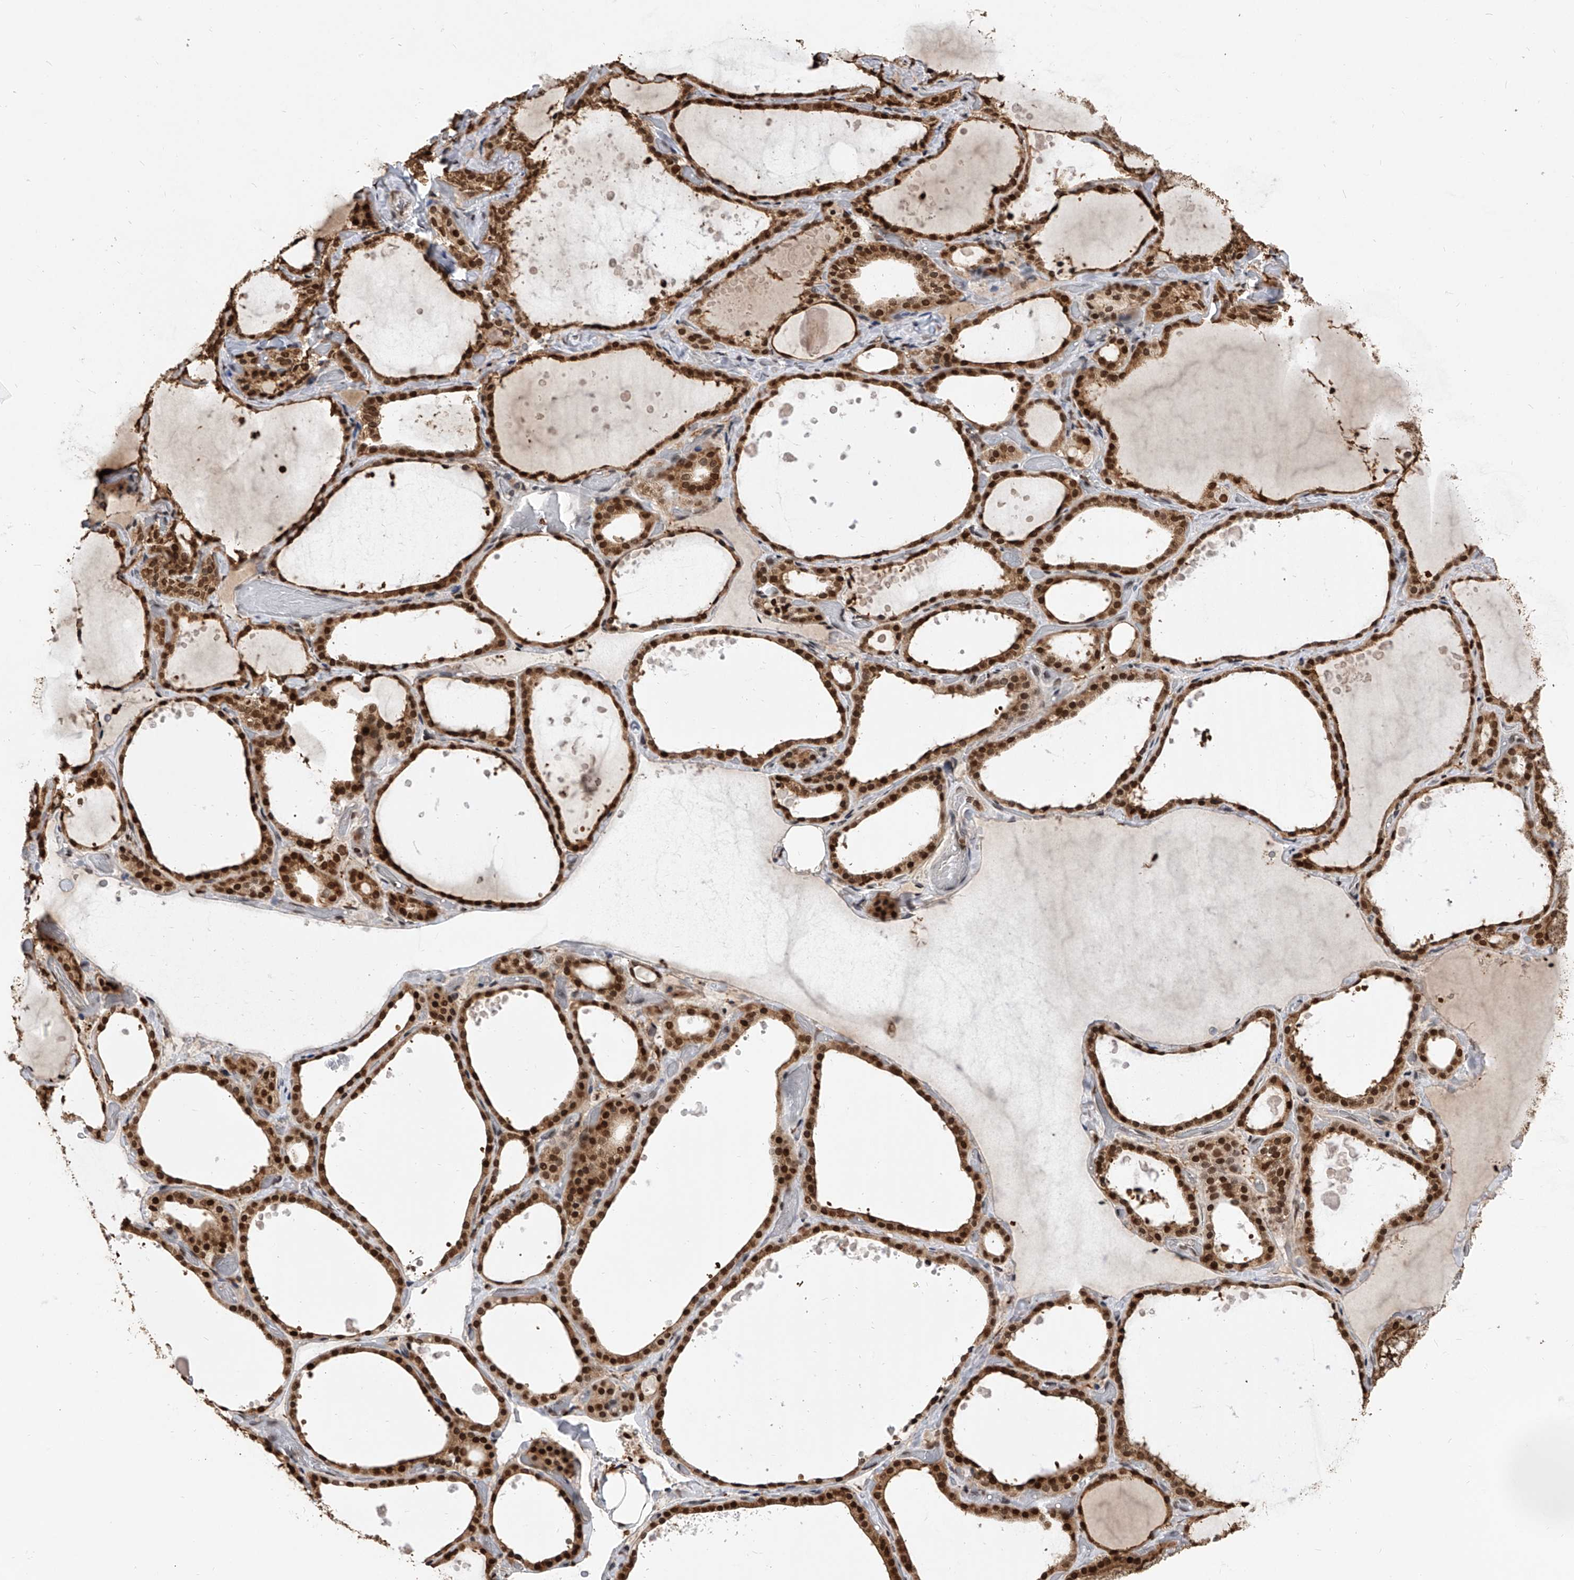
{"staining": {"intensity": "strong", "quantity": ">75%", "location": "cytoplasmic/membranous,nuclear"}, "tissue": "thyroid gland", "cell_type": "Glandular cells", "image_type": "normal", "snomed": [{"axis": "morphology", "description": "Normal tissue, NOS"}, {"axis": "topography", "description": "Thyroid gland"}], "caption": "The micrograph reveals staining of normal thyroid gland, revealing strong cytoplasmic/membranous,nuclear protein expression (brown color) within glandular cells.", "gene": "CFAP410", "patient": {"sex": "female", "age": 44}}